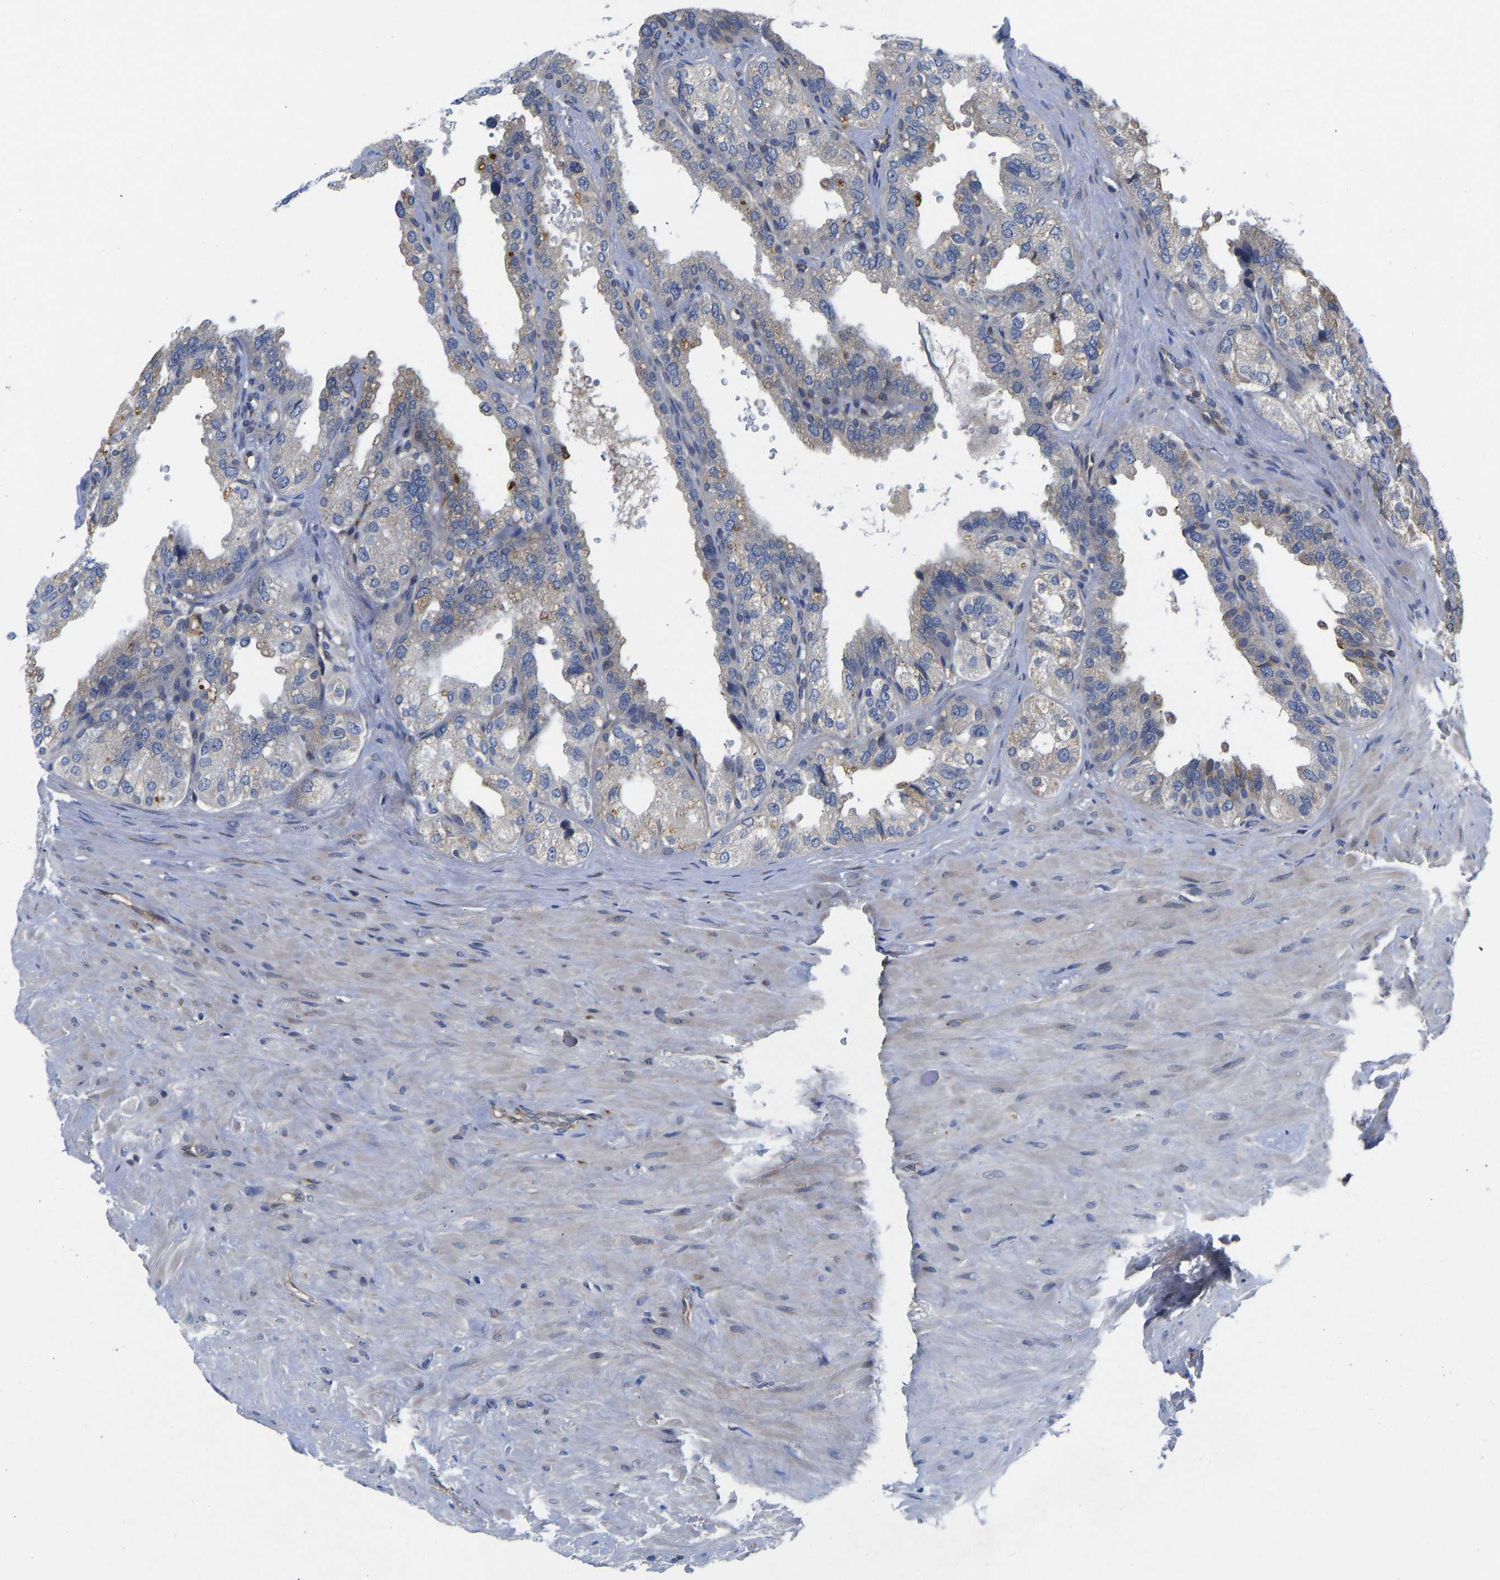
{"staining": {"intensity": "moderate", "quantity": "<25%", "location": "cytoplasmic/membranous"}, "tissue": "seminal vesicle", "cell_type": "Glandular cells", "image_type": "normal", "snomed": [{"axis": "morphology", "description": "Normal tissue, NOS"}, {"axis": "topography", "description": "Seminal veicle"}], "caption": "Approximately <25% of glandular cells in unremarkable seminal vesicle display moderate cytoplasmic/membranous protein positivity as visualized by brown immunohistochemical staining.", "gene": "FRRS1", "patient": {"sex": "male", "age": 68}}